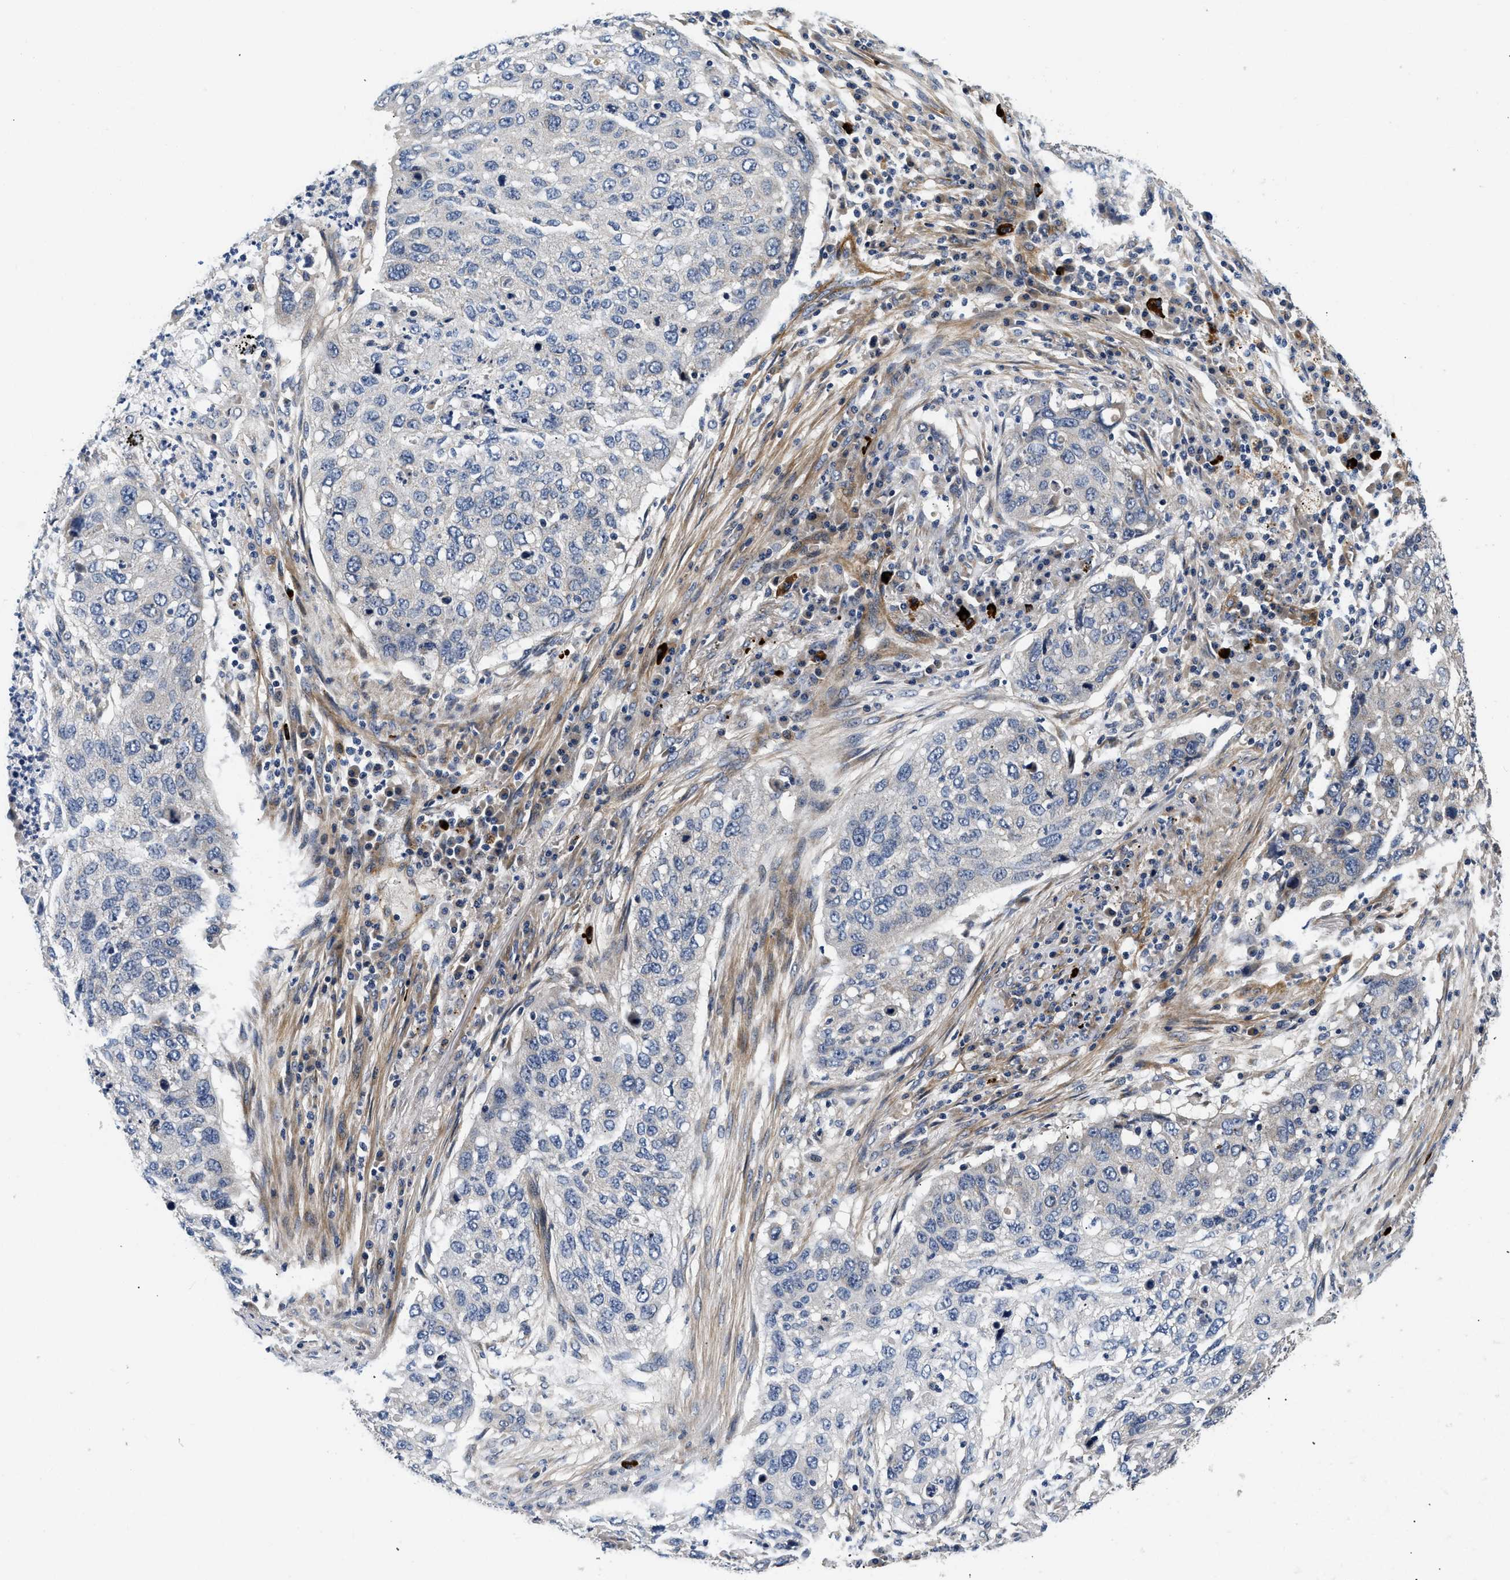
{"staining": {"intensity": "negative", "quantity": "none", "location": "none"}, "tissue": "lung cancer", "cell_type": "Tumor cells", "image_type": "cancer", "snomed": [{"axis": "morphology", "description": "Squamous cell carcinoma, NOS"}, {"axis": "topography", "description": "Lung"}], "caption": "Immunohistochemistry image of squamous cell carcinoma (lung) stained for a protein (brown), which reveals no staining in tumor cells.", "gene": "NME6", "patient": {"sex": "female", "age": 63}}